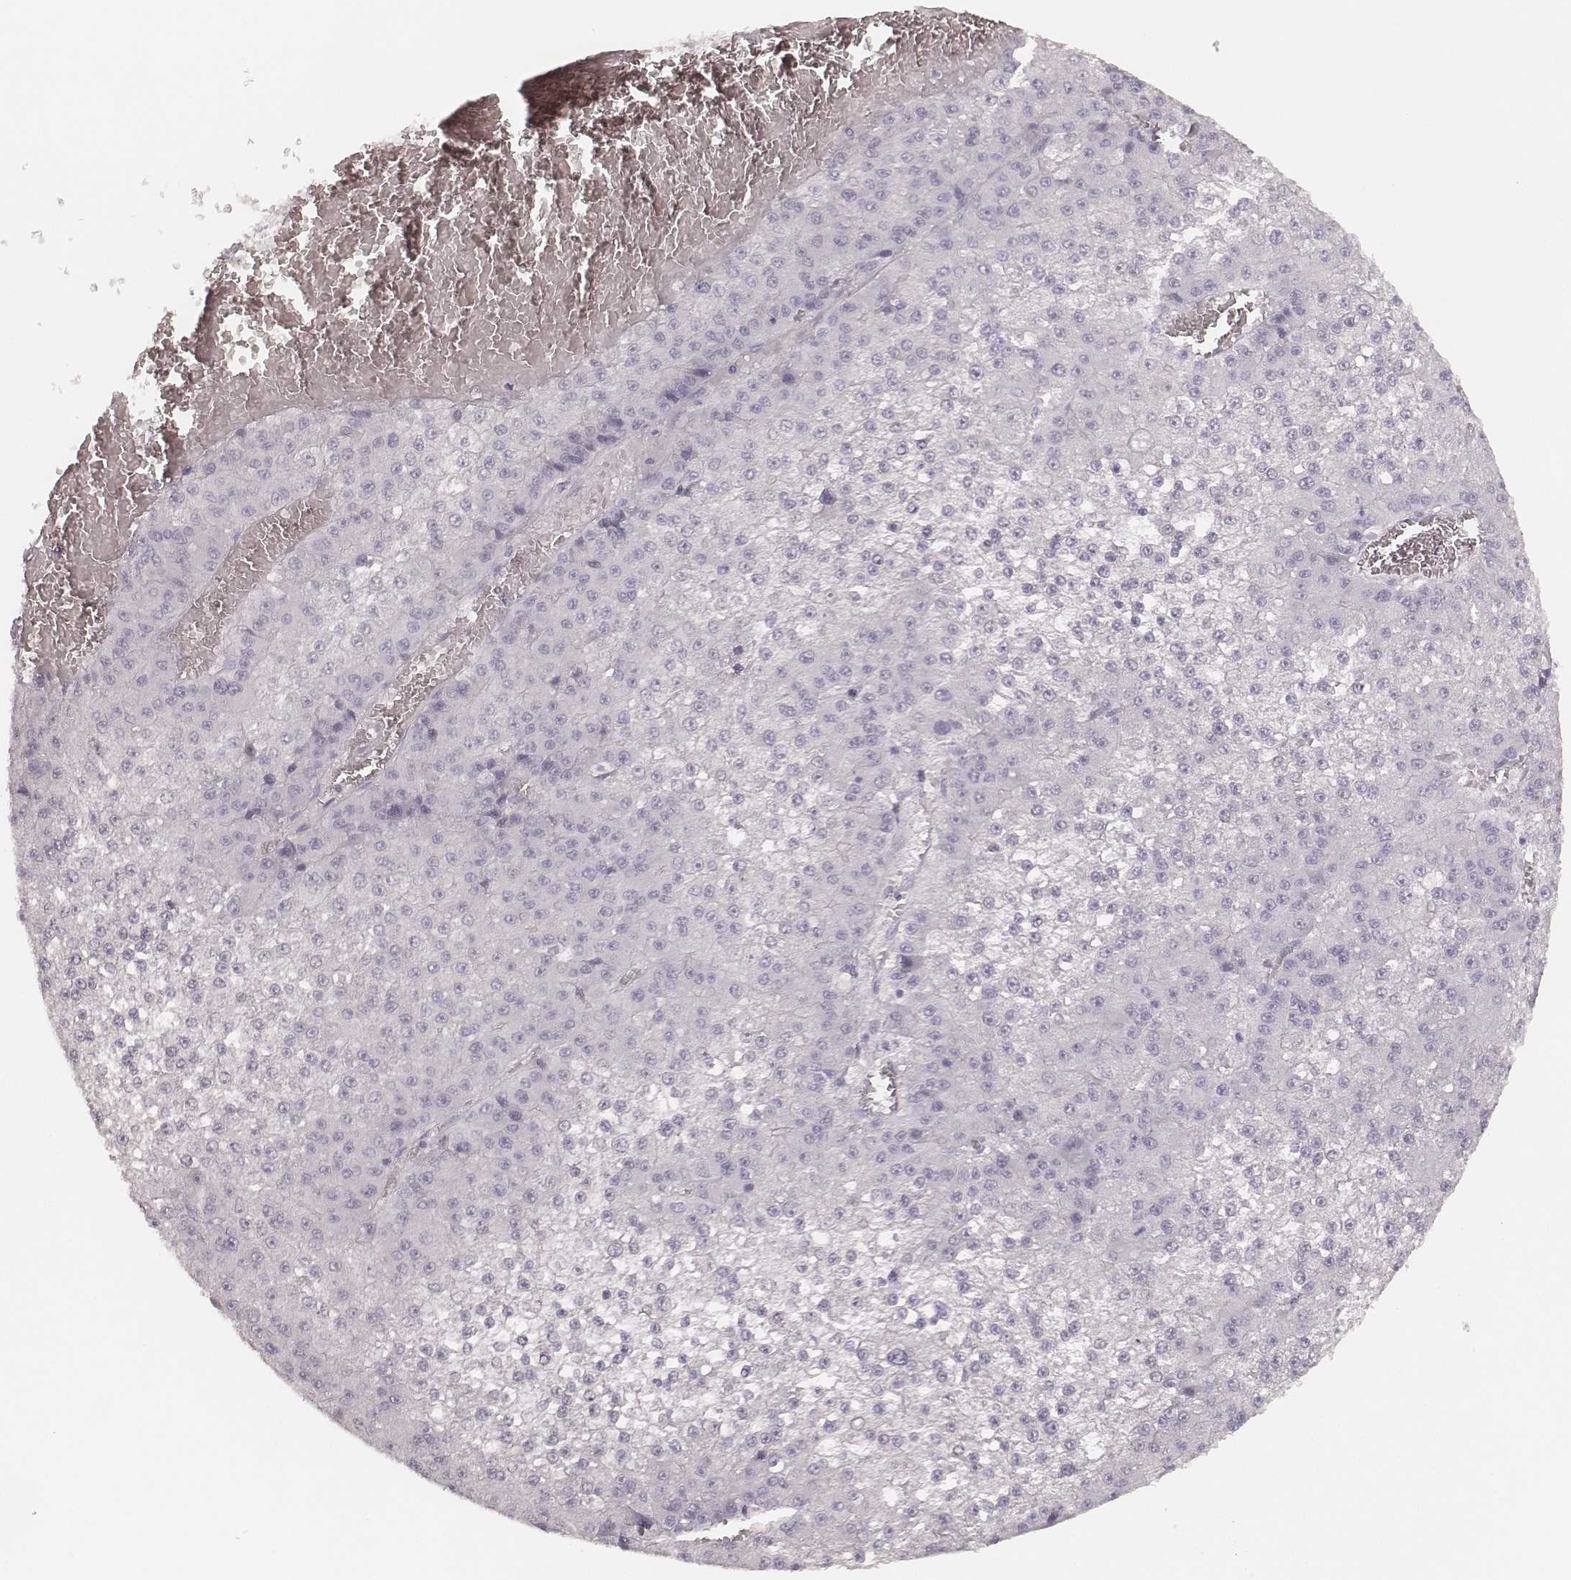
{"staining": {"intensity": "negative", "quantity": "none", "location": "none"}, "tissue": "liver cancer", "cell_type": "Tumor cells", "image_type": "cancer", "snomed": [{"axis": "morphology", "description": "Carcinoma, Hepatocellular, NOS"}, {"axis": "topography", "description": "Liver"}], "caption": "Tumor cells are negative for brown protein staining in liver cancer (hepatocellular carcinoma). (DAB immunohistochemistry with hematoxylin counter stain).", "gene": "KRT72", "patient": {"sex": "female", "age": 73}}